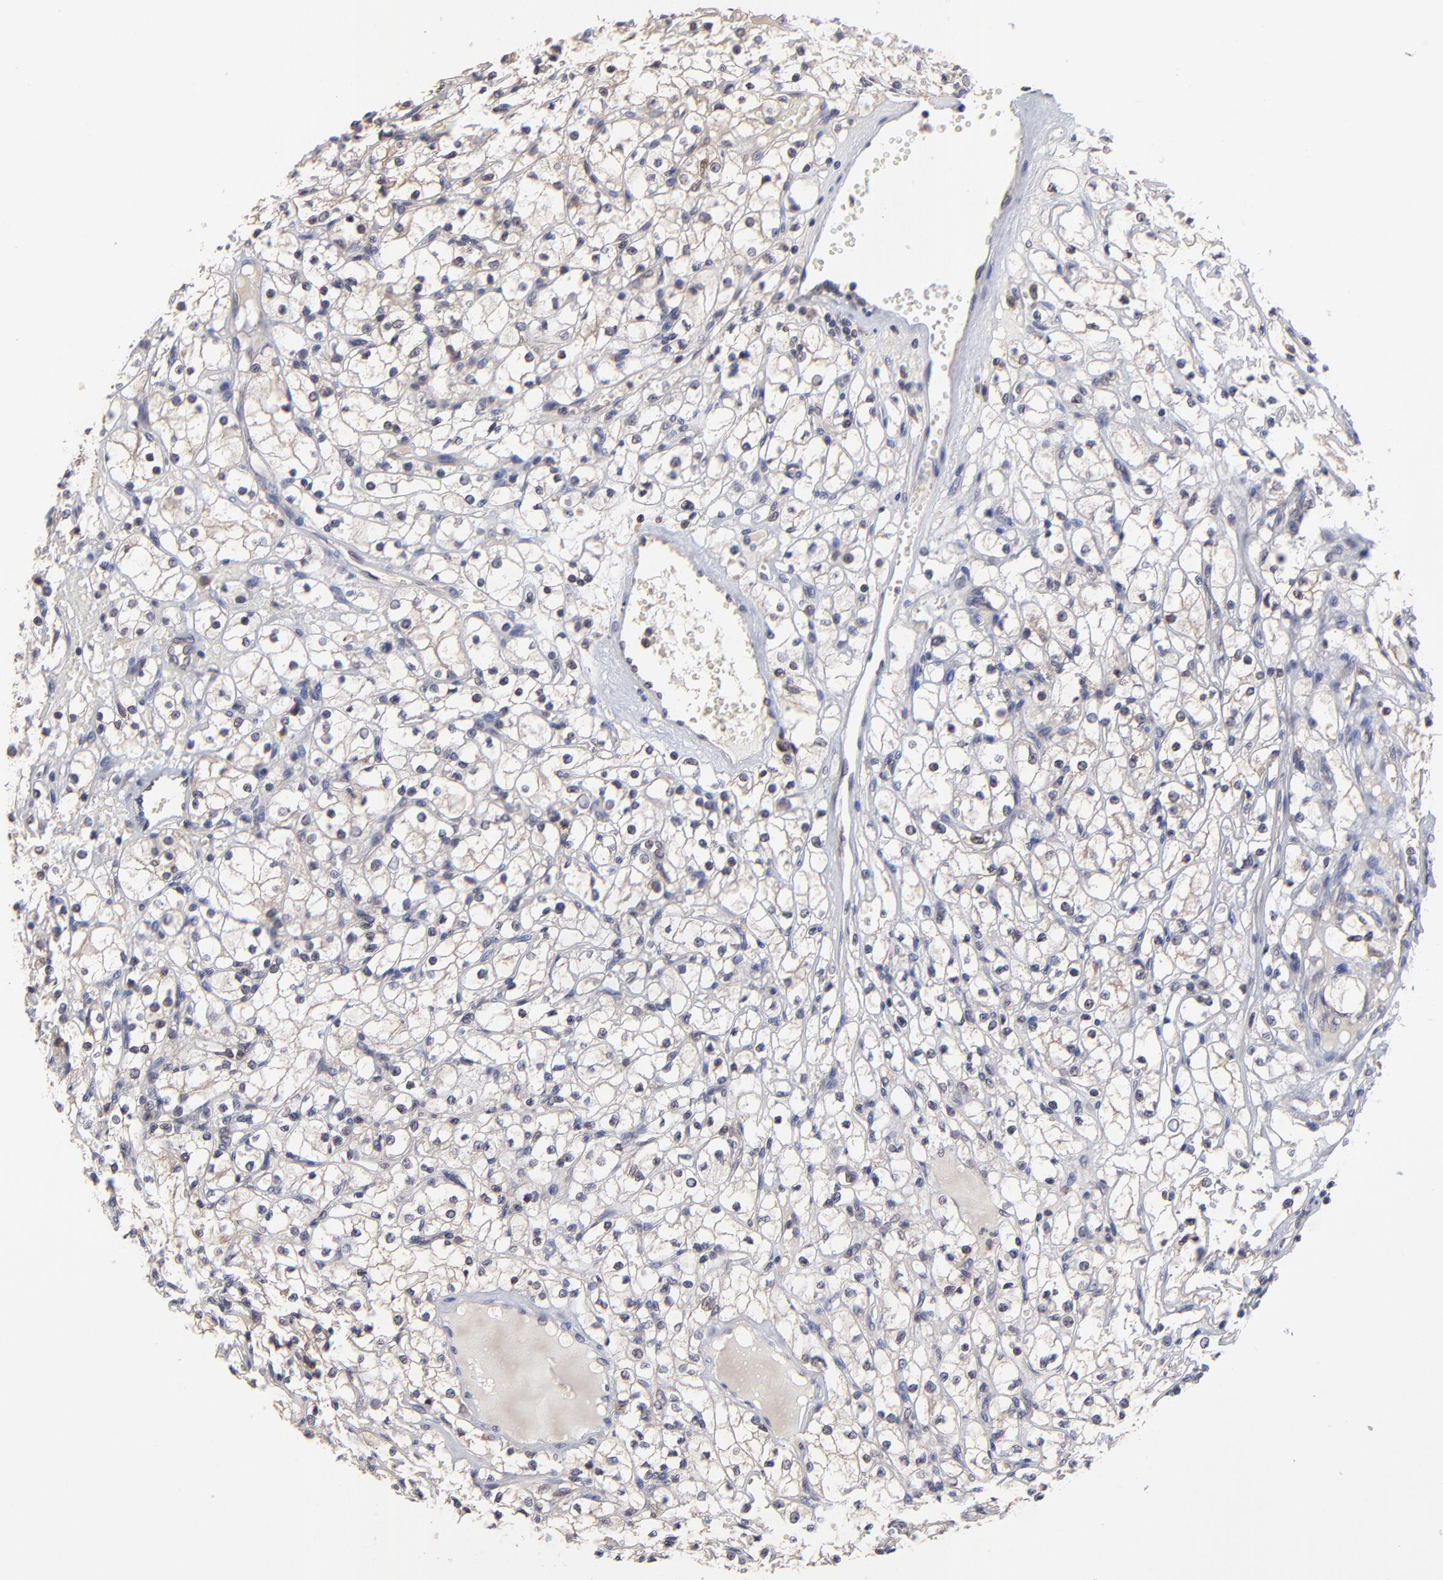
{"staining": {"intensity": "negative", "quantity": "none", "location": "none"}, "tissue": "renal cancer", "cell_type": "Tumor cells", "image_type": "cancer", "snomed": [{"axis": "morphology", "description": "Adenocarcinoma, NOS"}, {"axis": "topography", "description": "Kidney"}], "caption": "High magnification brightfield microscopy of renal cancer (adenocarcinoma) stained with DAB (3,3'-diaminobenzidine) (brown) and counterstained with hematoxylin (blue): tumor cells show no significant positivity.", "gene": "UBE2L6", "patient": {"sex": "male", "age": 61}}